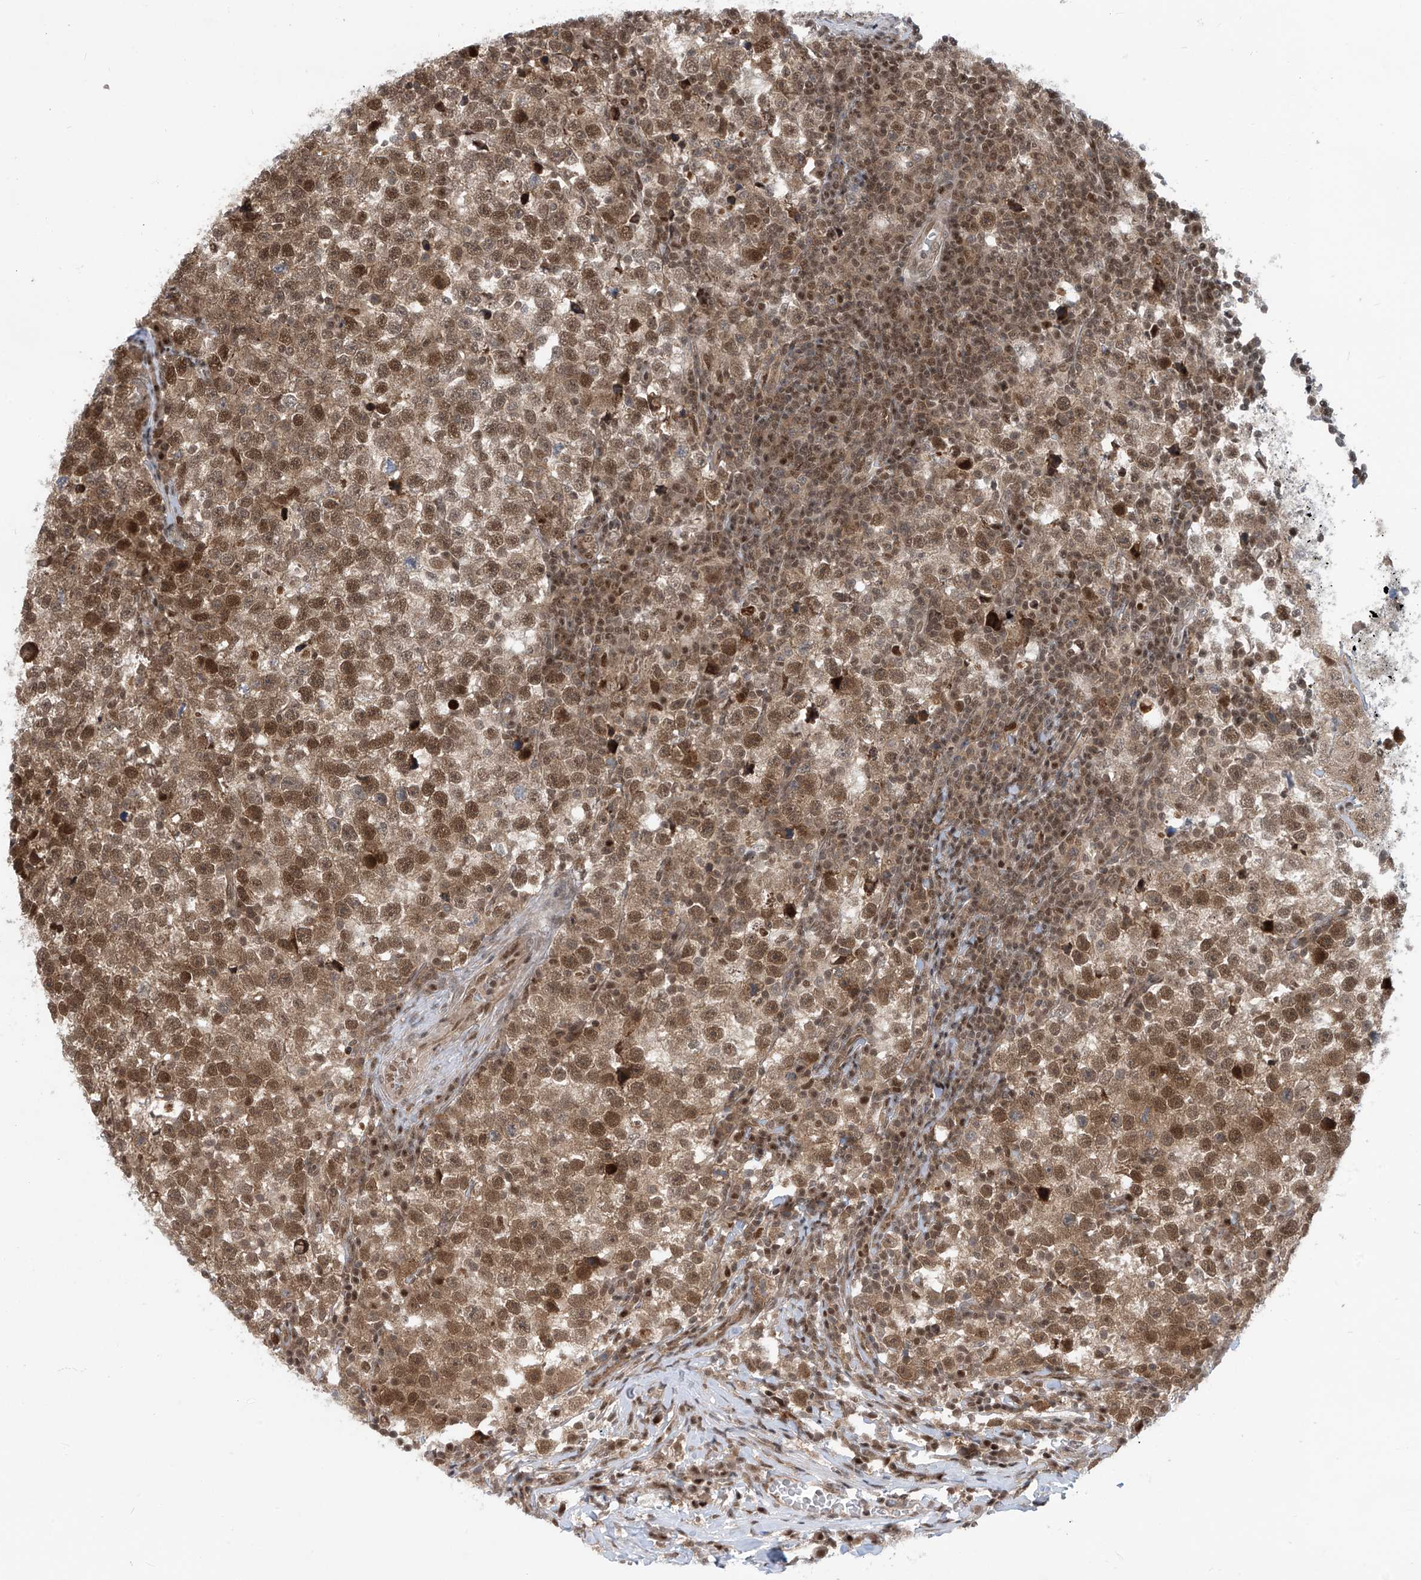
{"staining": {"intensity": "moderate", "quantity": ">75%", "location": "cytoplasmic/membranous,nuclear"}, "tissue": "testis cancer", "cell_type": "Tumor cells", "image_type": "cancer", "snomed": [{"axis": "morphology", "description": "Normal tissue, NOS"}, {"axis": "morphology", "description": "Seminoma, NOS"}, {"axis": "topography", "description": "Testis"}], "caption": "Brown immunohistochemical staining in testis cancer (seminoma) shows moderate cytoplasmic/membranous and nuclear expression in approximately >75% of tumor cells.", "gene": "LAGE3", "patient": {"sex": "male", "age": 43}}